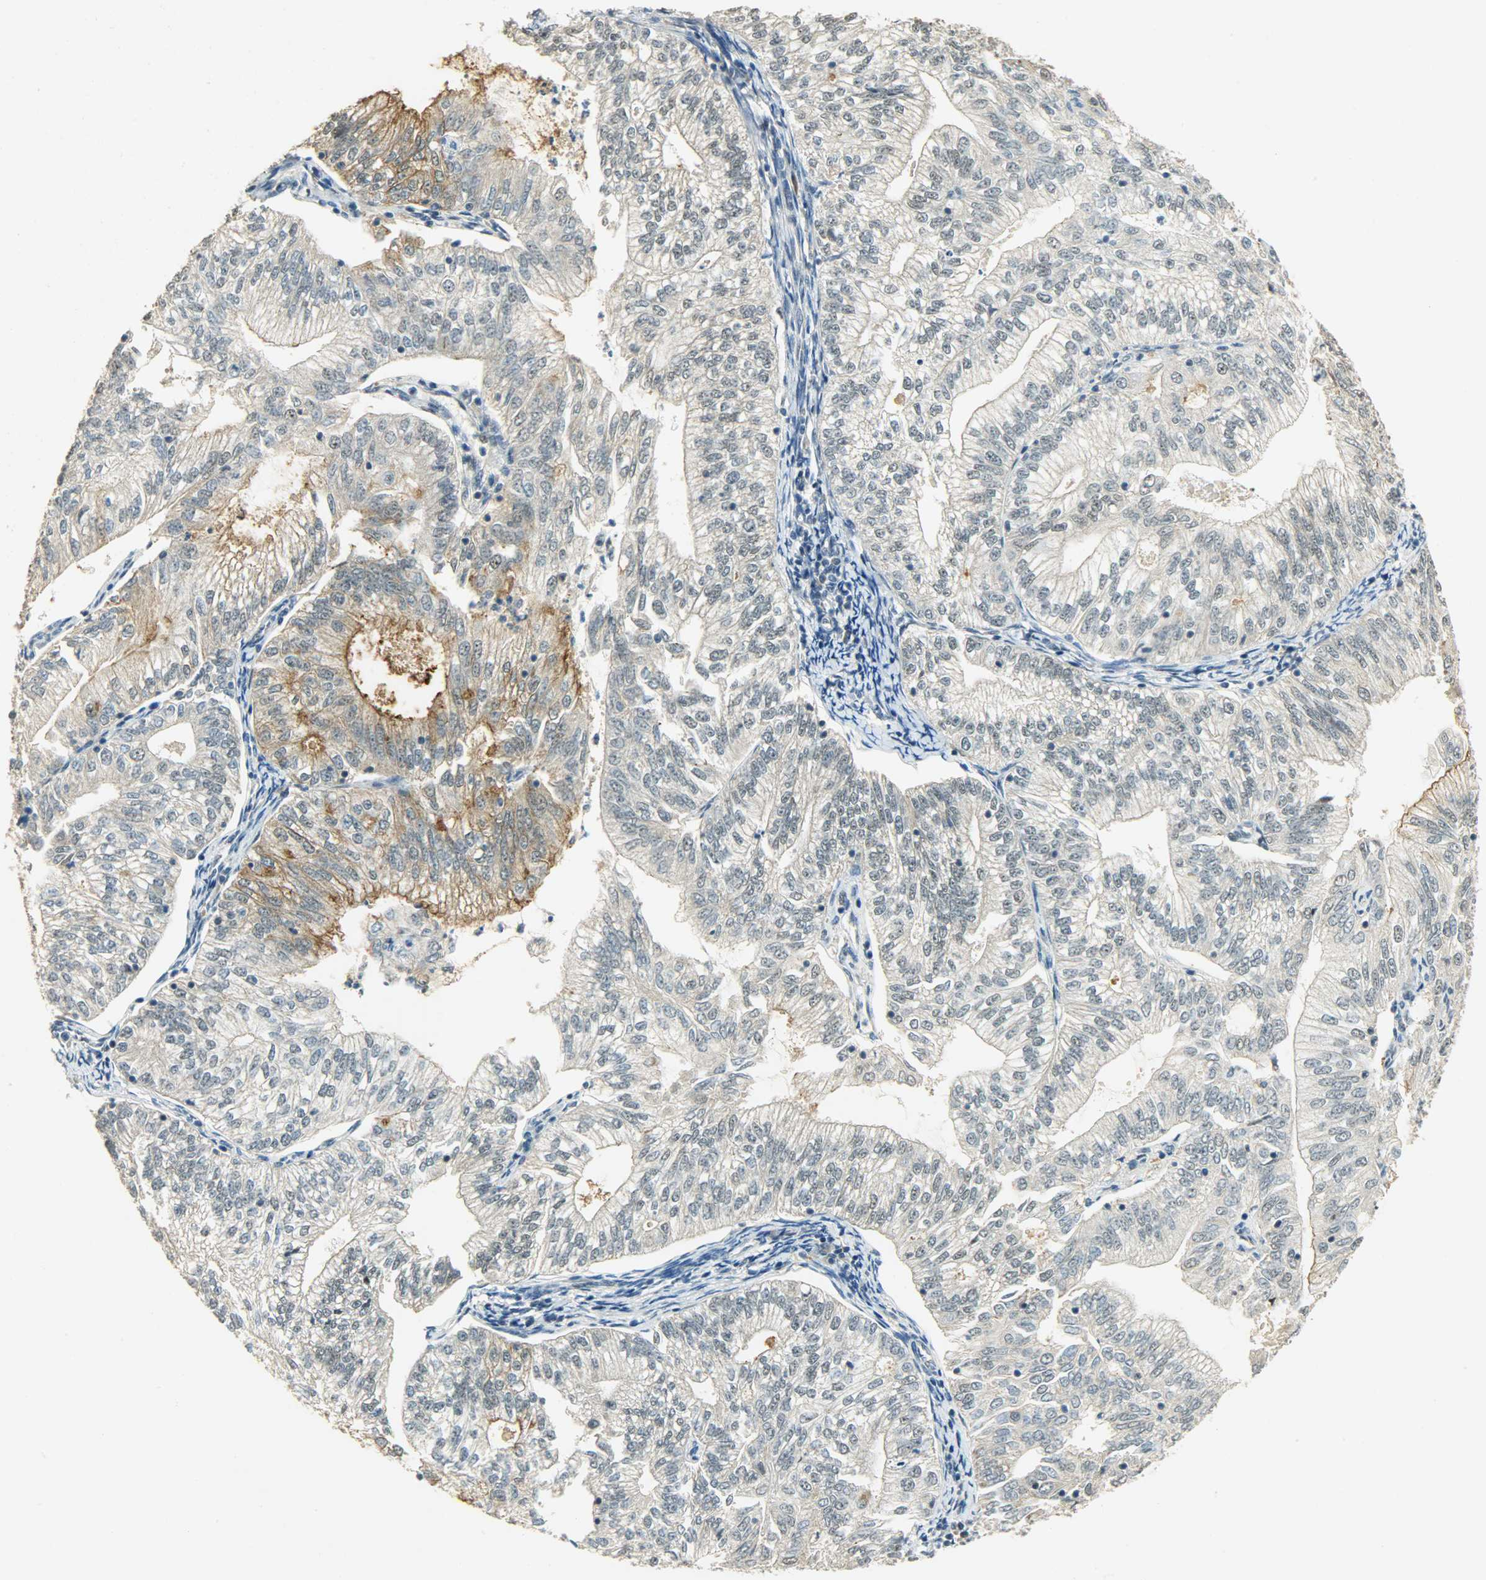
{"staining": {"intensity": "weak", "quantity": ">75%", "location": "cytoplasmic/membranous"}, "tissue": "endometrial cancer", "cell_type": "Tumor cells", "image_type": "cancer", "snomed": [{"axis": "morphology", "description": "Adenocarcinoma, NOS"}, {"axis": "topography", "description": "Endometrium"}], "caption": "The immunohistochemical stain shows weak cytoplasmic/membranous expression in tumor cells of adenocarcinoma (endometrial) tissue.", "gene": "HDHD5", "patient": {"sex": "female", "age": 69}}